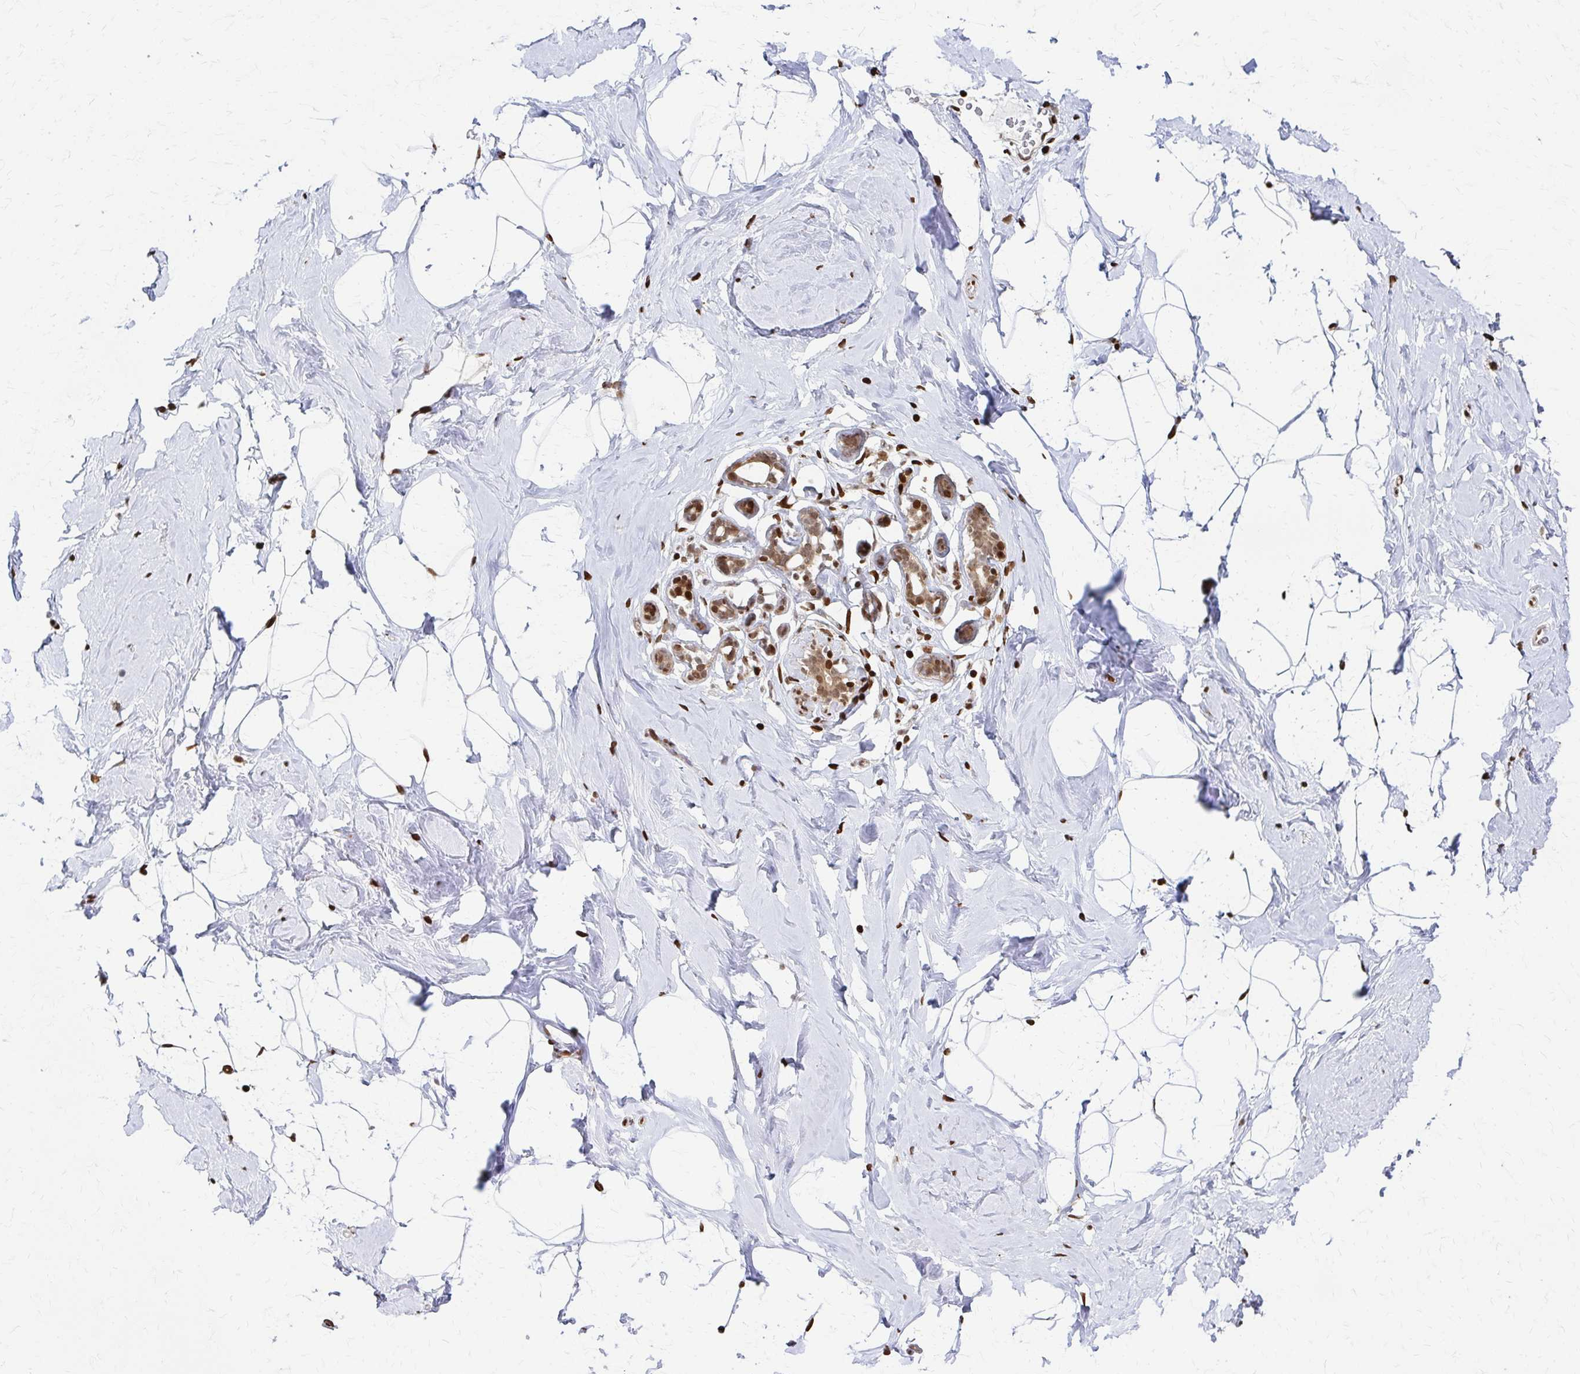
{"staining": {"intensity": "moderate", "quantity": ">75%", "location": "nuclear"}, "tissue": "breast", "cell_type": "Adipocytes", "image_type": "normal", "snomed": [{"axis": "morphology", "description": "Normal tissue, NOS"}, {"axis": "topography", "description": "Breast"}], "caption": "This photomicrograph reveals benign breast stained with IHC to label a protein in brown. The nuclear of adipocytes show moderate positivity for the protein. Nuclei are counter-stained blue.", "gene": "PSMD7", "patient": {"sex": "female", "age": 32}}